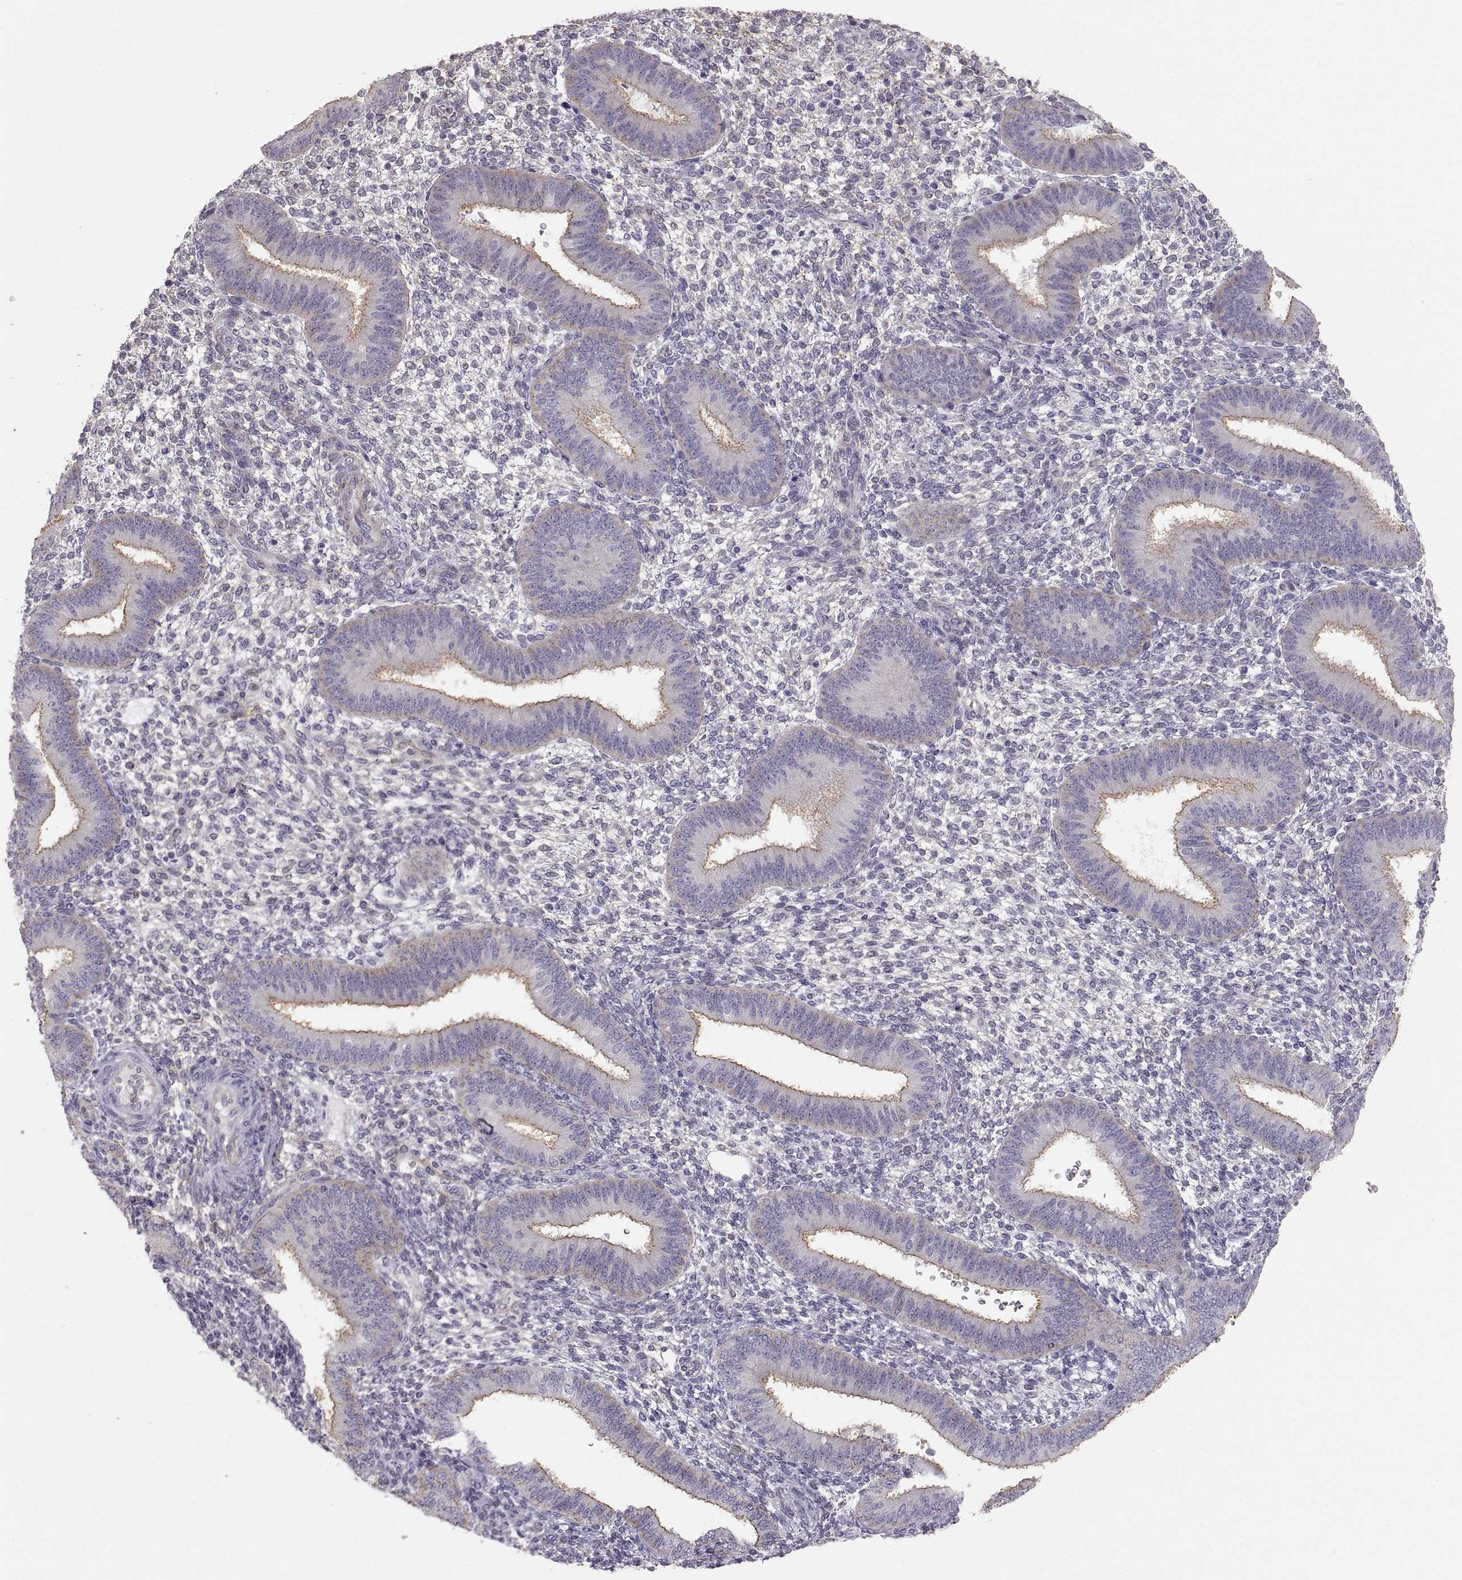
{"staining": {"intensity": "negative", "quantity": "none", "location": "none"}, "tissue": "endometrium", "cell_type": "Cells in endometrial stroma", "image_type": "normal", "snomed": [{"axis": "morphology", "description": "Normal tissue, NOS"}, {"axis": "topography", "description": "Endometrium"}], "caption": "Cells in endometrial stroma are negative for protein expression in normal human endometrium. (DAB (3,3'-diaminobenzidine) IHC with hematoxylin counter stain).", "gene": "ZNF185", "patient": {"sex": "female", "age": 39}}